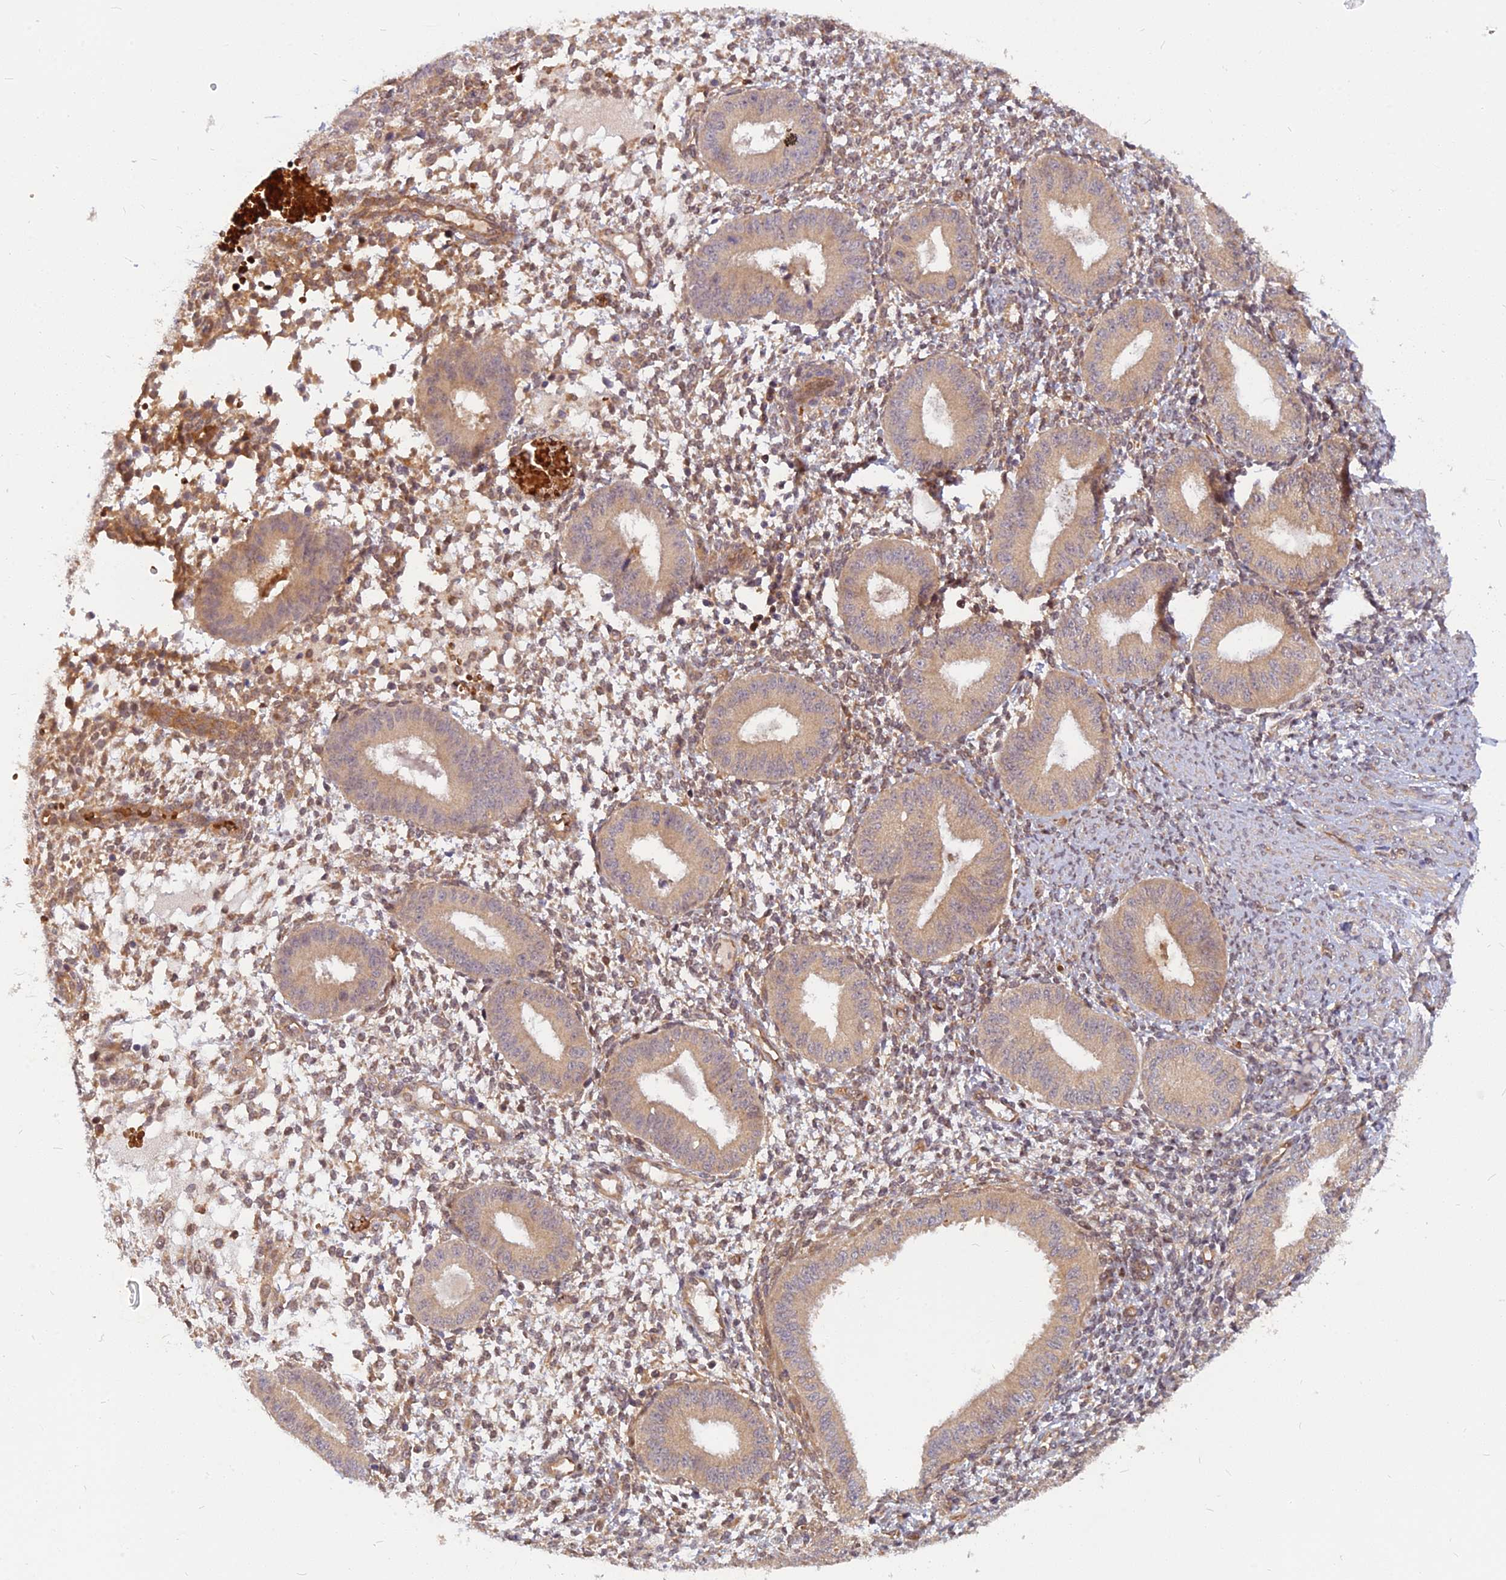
{"staining": {"intensity": "moderate", "quantity": "25%-75%", "location": "cytoplasmic/membranous"}, "tissue": "endometrium", "cell_type": "Cells in endometrial stroma", "image_type": "normal", "snomed": [{"axis": "morphology", "description": "Normal tissue, NOS"}, {"axis": "topography", "description": "Endometrium"}], "caption": "Protein expression by immunohistochemistry (IHC) exhibits moderate cytoplasmic/membranous positivity in about 25%-75% of cells in endometrial stroma in normal endometrium.", "gene": "ARL2BP", "patient": {"sex": "female", "age": 49}}